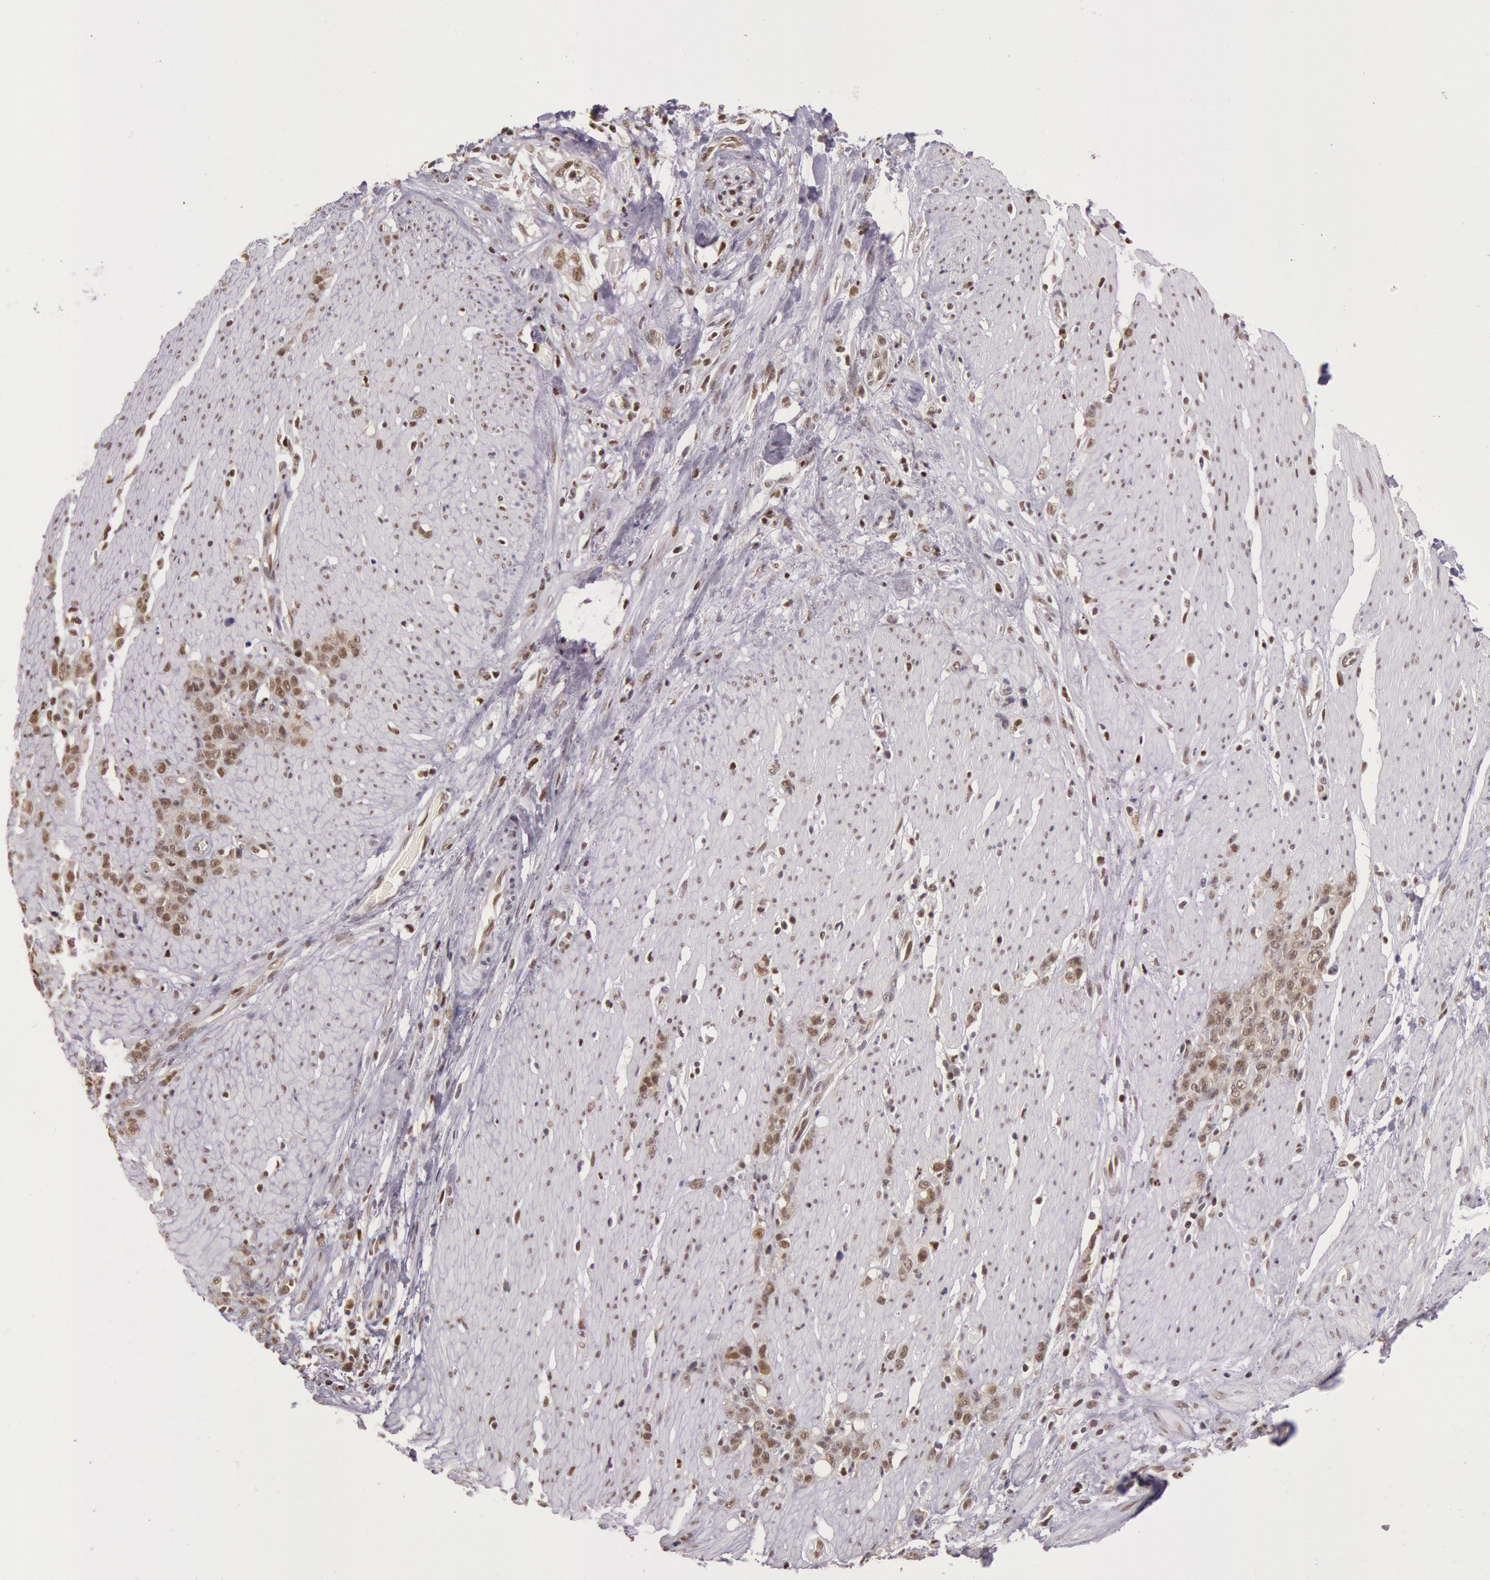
{"staining": {"intensity": "moderate", "quantity": "25%-75%", "location": "nuclear"}, "tissue": "stomach cancer", "cell_type": "Tumor cells", "image_type": "cancer", "snomed": [{"axis": "morphology", "description": "Adenocarcinoma, NOS"}, {"axis": "topography", "description": "Stomach, lower"}], "caption": "Protein expression analysis of stomach adenocarcinoma exhibits moderate nuclear expression in approximately 25%-75% of tumor cells. The staining was performed using DAB to visualize the protein expression in brown, while the nuclei were stained in blue with hematoxylin (Magnification: 20x).", "gene": "ESS2", "patient": {"sex": "male", "age": 88}}